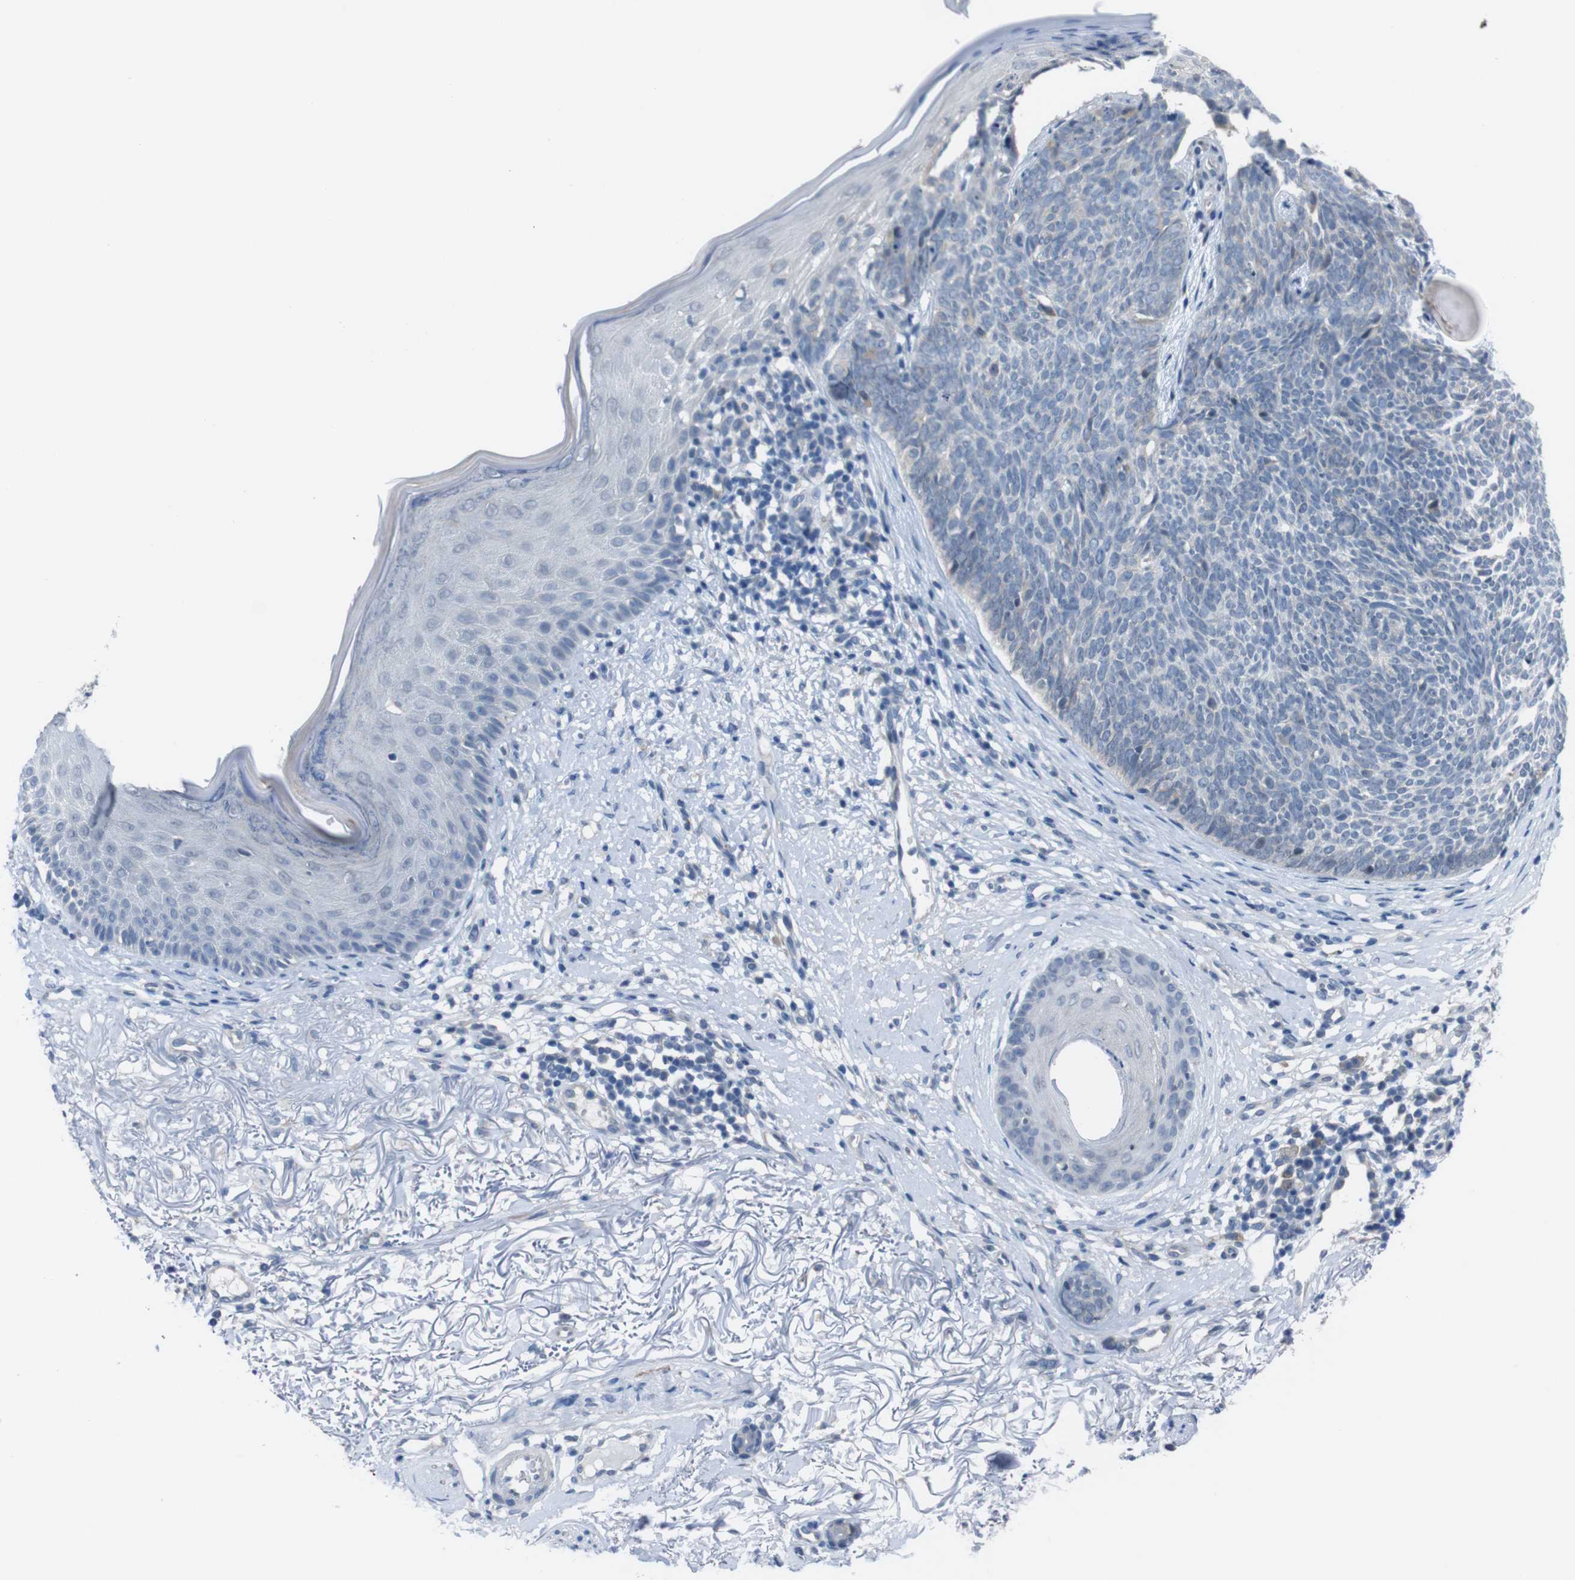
{"staining": {"intensity": "negative", "quantity": "none", "location": "none"}, "tissue": "skin cancer", "cell_type": "Tumor cells", "image_type": "cancer", "snomed": [{"axis": "morphology", "description": "Basal cell carcinoma"}, {"axis": "topography", "description": "Skin"}], "caption": "This is a photomicrograph of IHC staining of skin basal cell carcinoma, which shows no positivity in tumor cells. (DAB (3,3'-diaminobenzidine) IHC visualized using brightfield microscopy, high magnification).", "gene": "CDH22", "patient": {"sex": "female", "age": 70}}